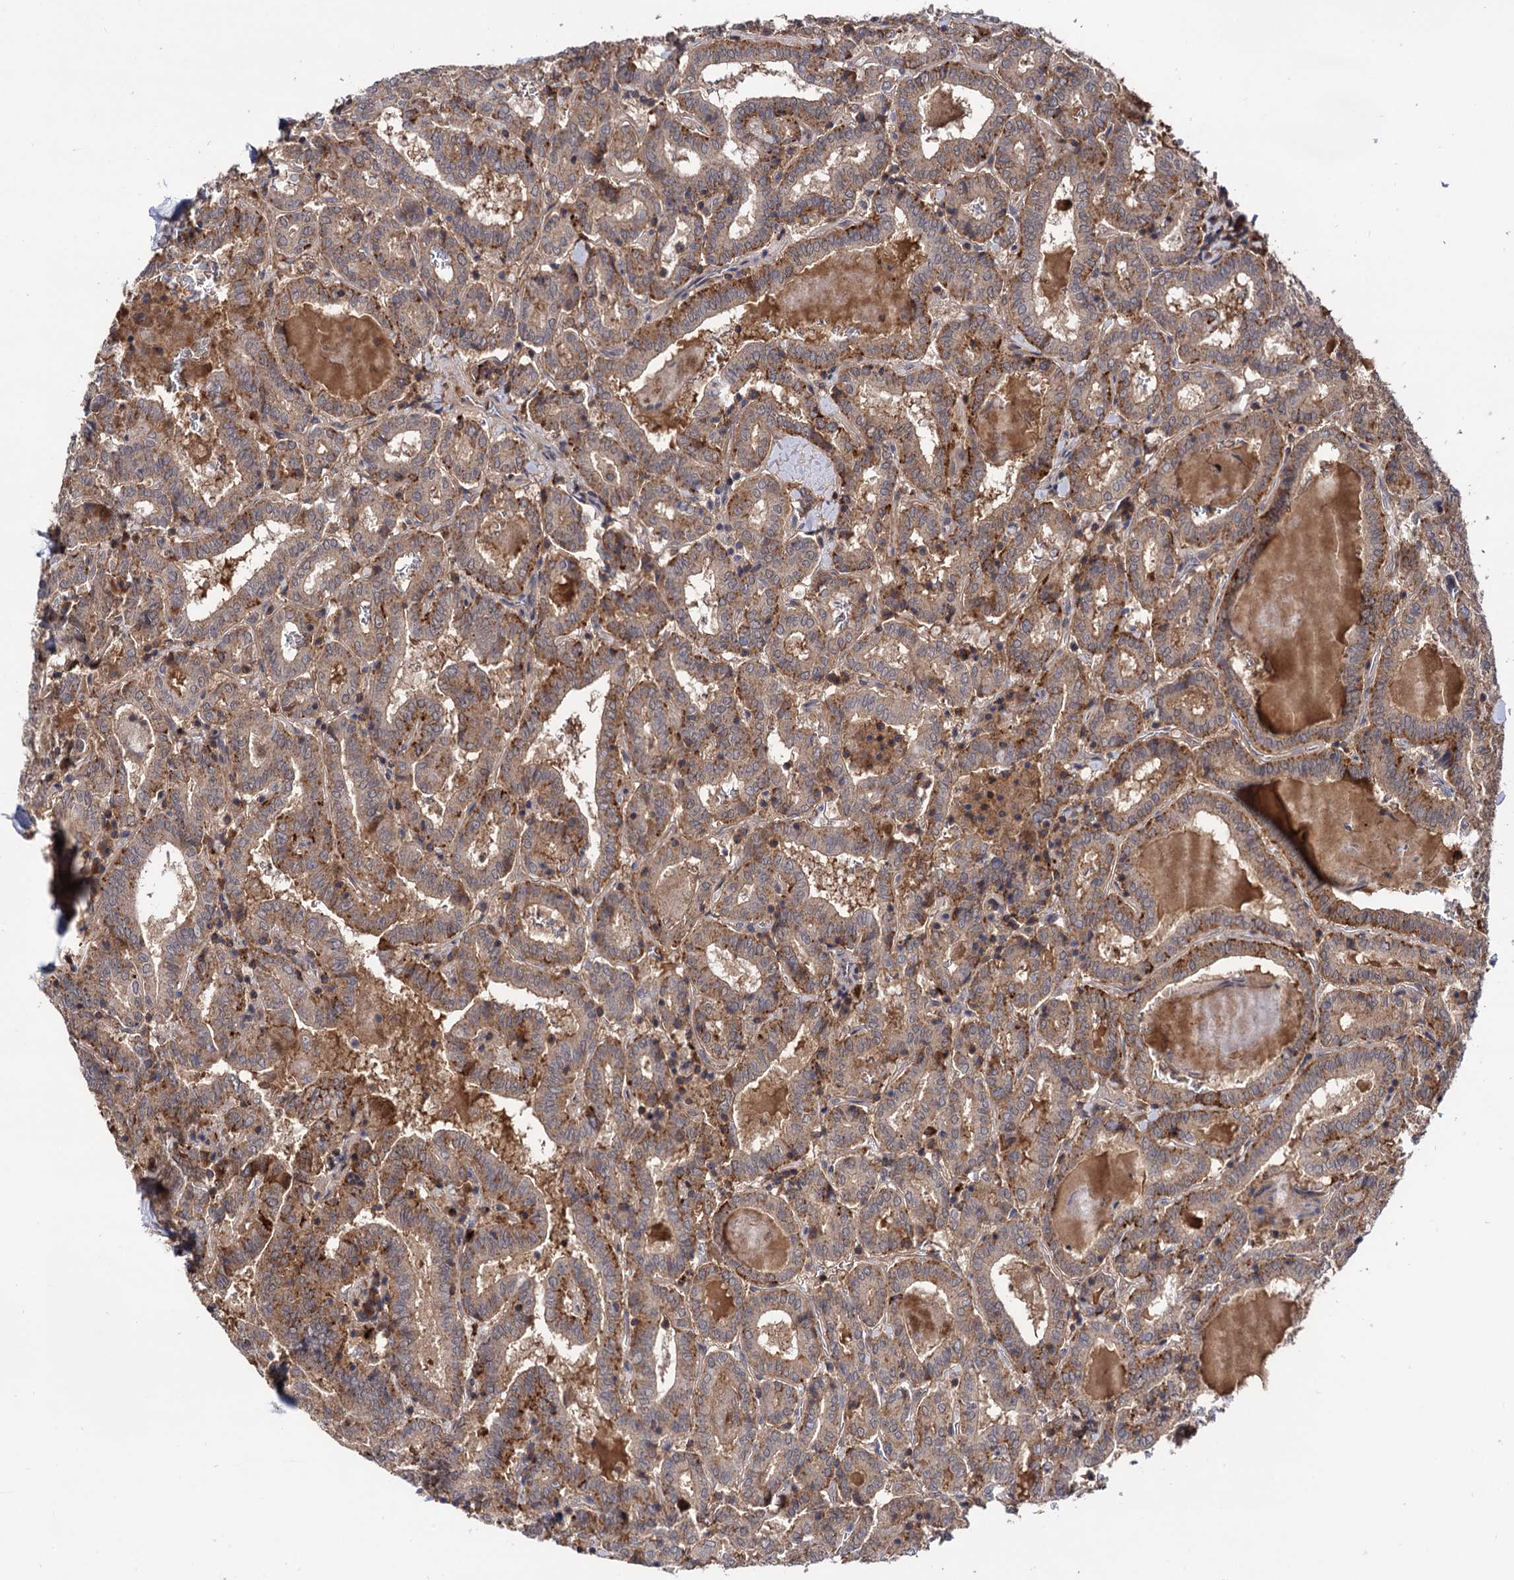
{"staining": {"intensity": "moderate", "quantity": ">75%", "location": "cytoplasmic/membranous"}, "tissue": "thyroid cancer", "cell_type": "Tumor cells", "image_type": "cancer", "snomed": [{"axis": "morphology", "description": "Papillary adenocarcinoma, NOS"}, {"axis": "topography", "description": "Thyroid gland"}], "caption": "A brown stain shows moderate cytoplasmic/membranous positivity of a protein in thyroid cancer tumor cells. (DAB (3,3'-diaminobenzidine) = brown stain, brightfield microscopy at high magnification).", "gene": "MICAL2", "patient": {"sex": "female", "age": 72}}